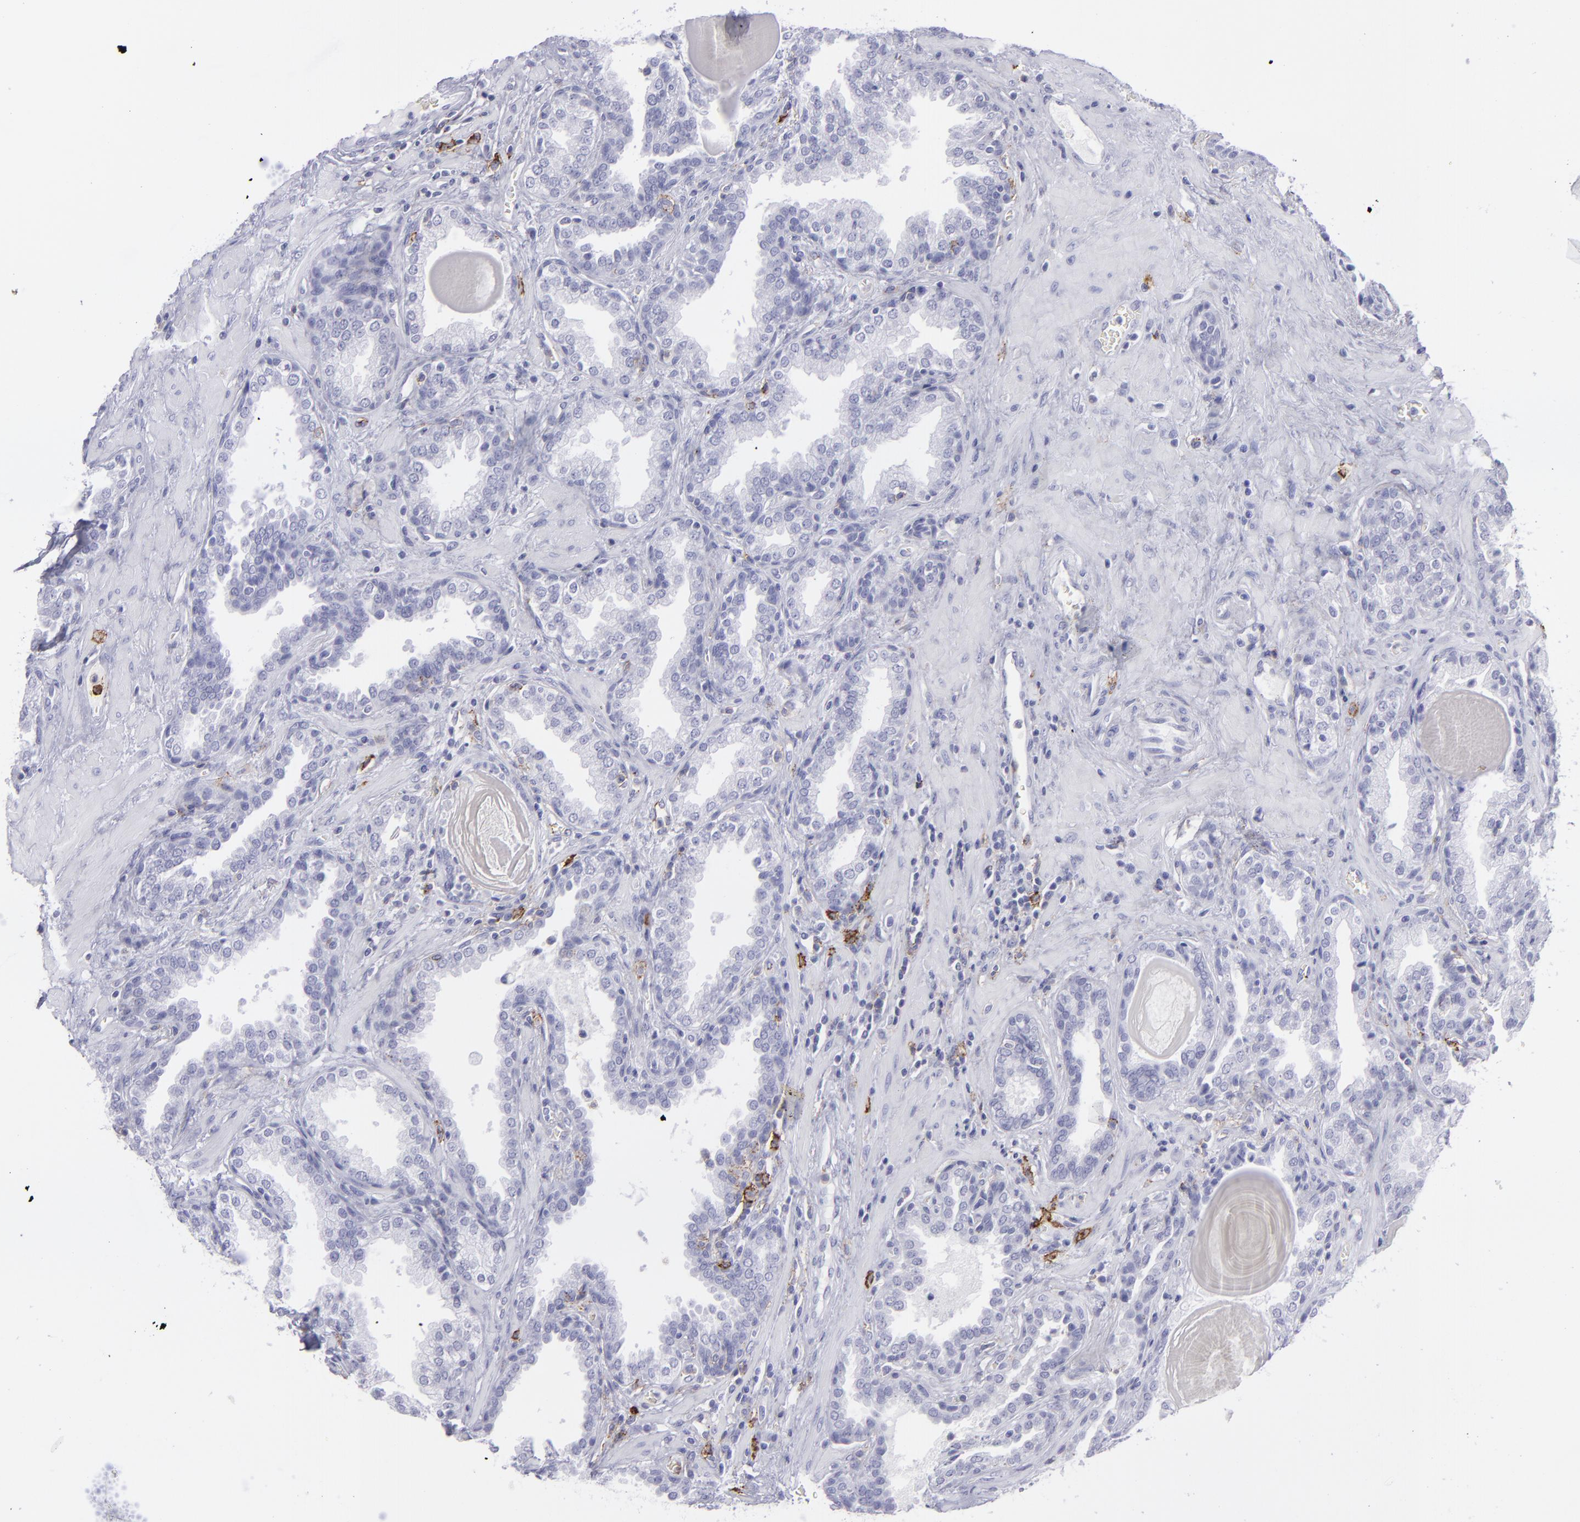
{"staining": {"intensity": "negative", "quantity": "none", "location": "none"}, "tissue": "prostate", "cell_type": "Glandular cells", "image_type": "normal", "snomed": [{"axis": "morphology", "description": "Normal tissue, NOS"}, {"axis": "topography", "description": "Prostate"}], "caption": "High power microscopy photomicrograph of an immunohistochemistry image of normal prostate, revealing no significant positivity in glandular cells. Brightfield microscopy of IHC stained with DAB (brown) and hematoxylin (blue), captured at high magnification.", "gene": "SELPLG", "patient": {"sex": "male", "age": 51}}